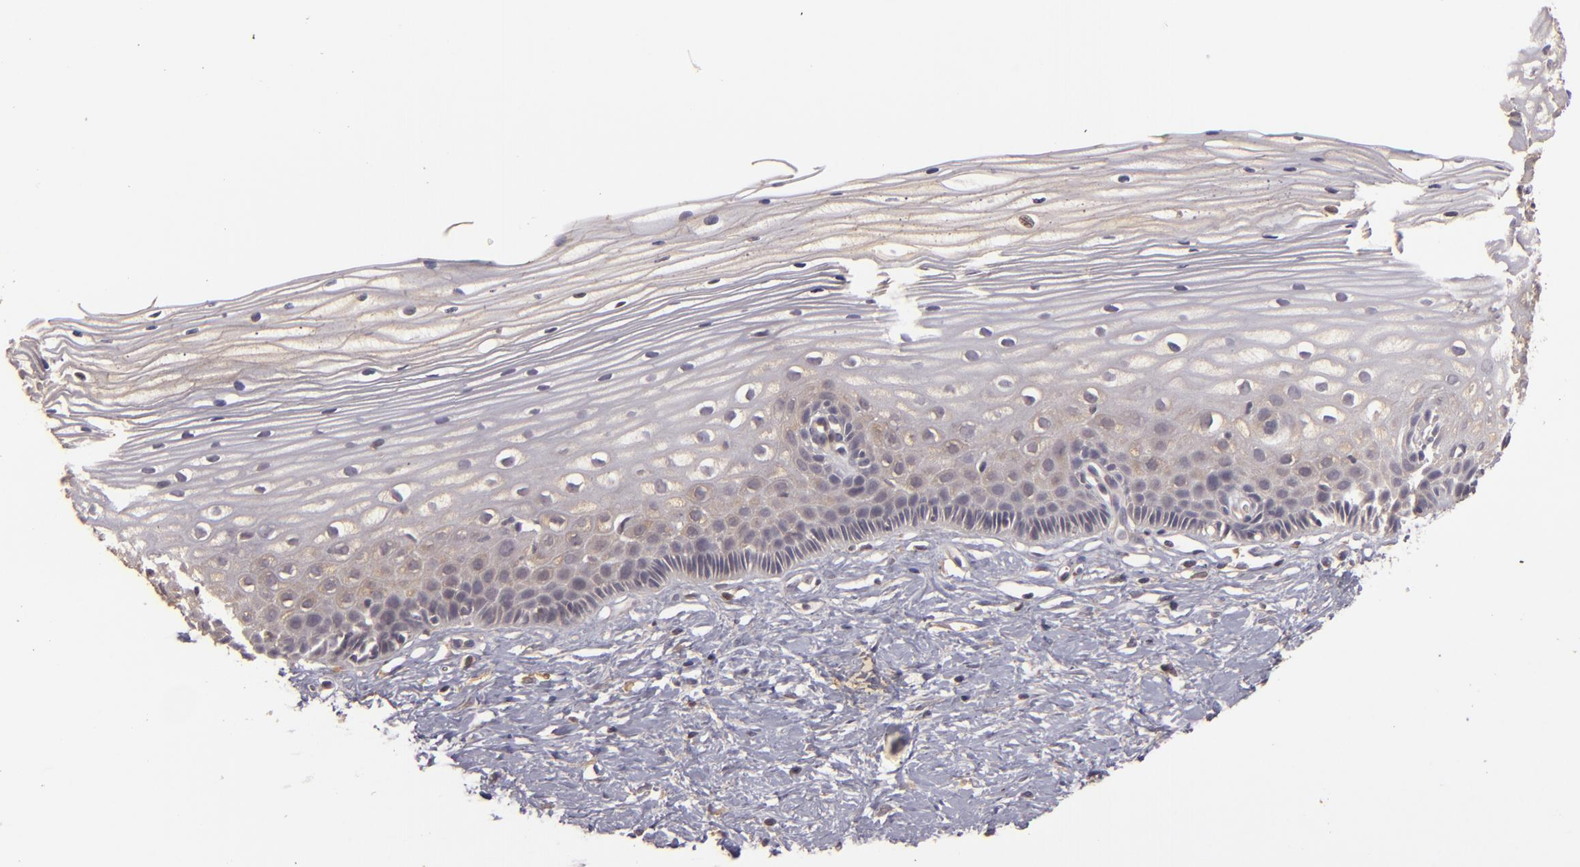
{"staining": {"intensity": "moderate", "quantity": ">75%", "location": "cytoplasmic/membranous"}, "tissue": "cervix", "cell_type": "Glandular cells", "image_type": "normal", "snomed": [{"axis": "morphology", "description": "Normal tissue, NOS"}, {"axis": "topography", "description": "Cervix"}], "caption": "Glandular cells demonstrate moderate cytoplasmic/membranous expression in approximately >75% of cells in benign cervix.", "gene": "PRKCD", "patient": {"sex": "female", "age": 40}}